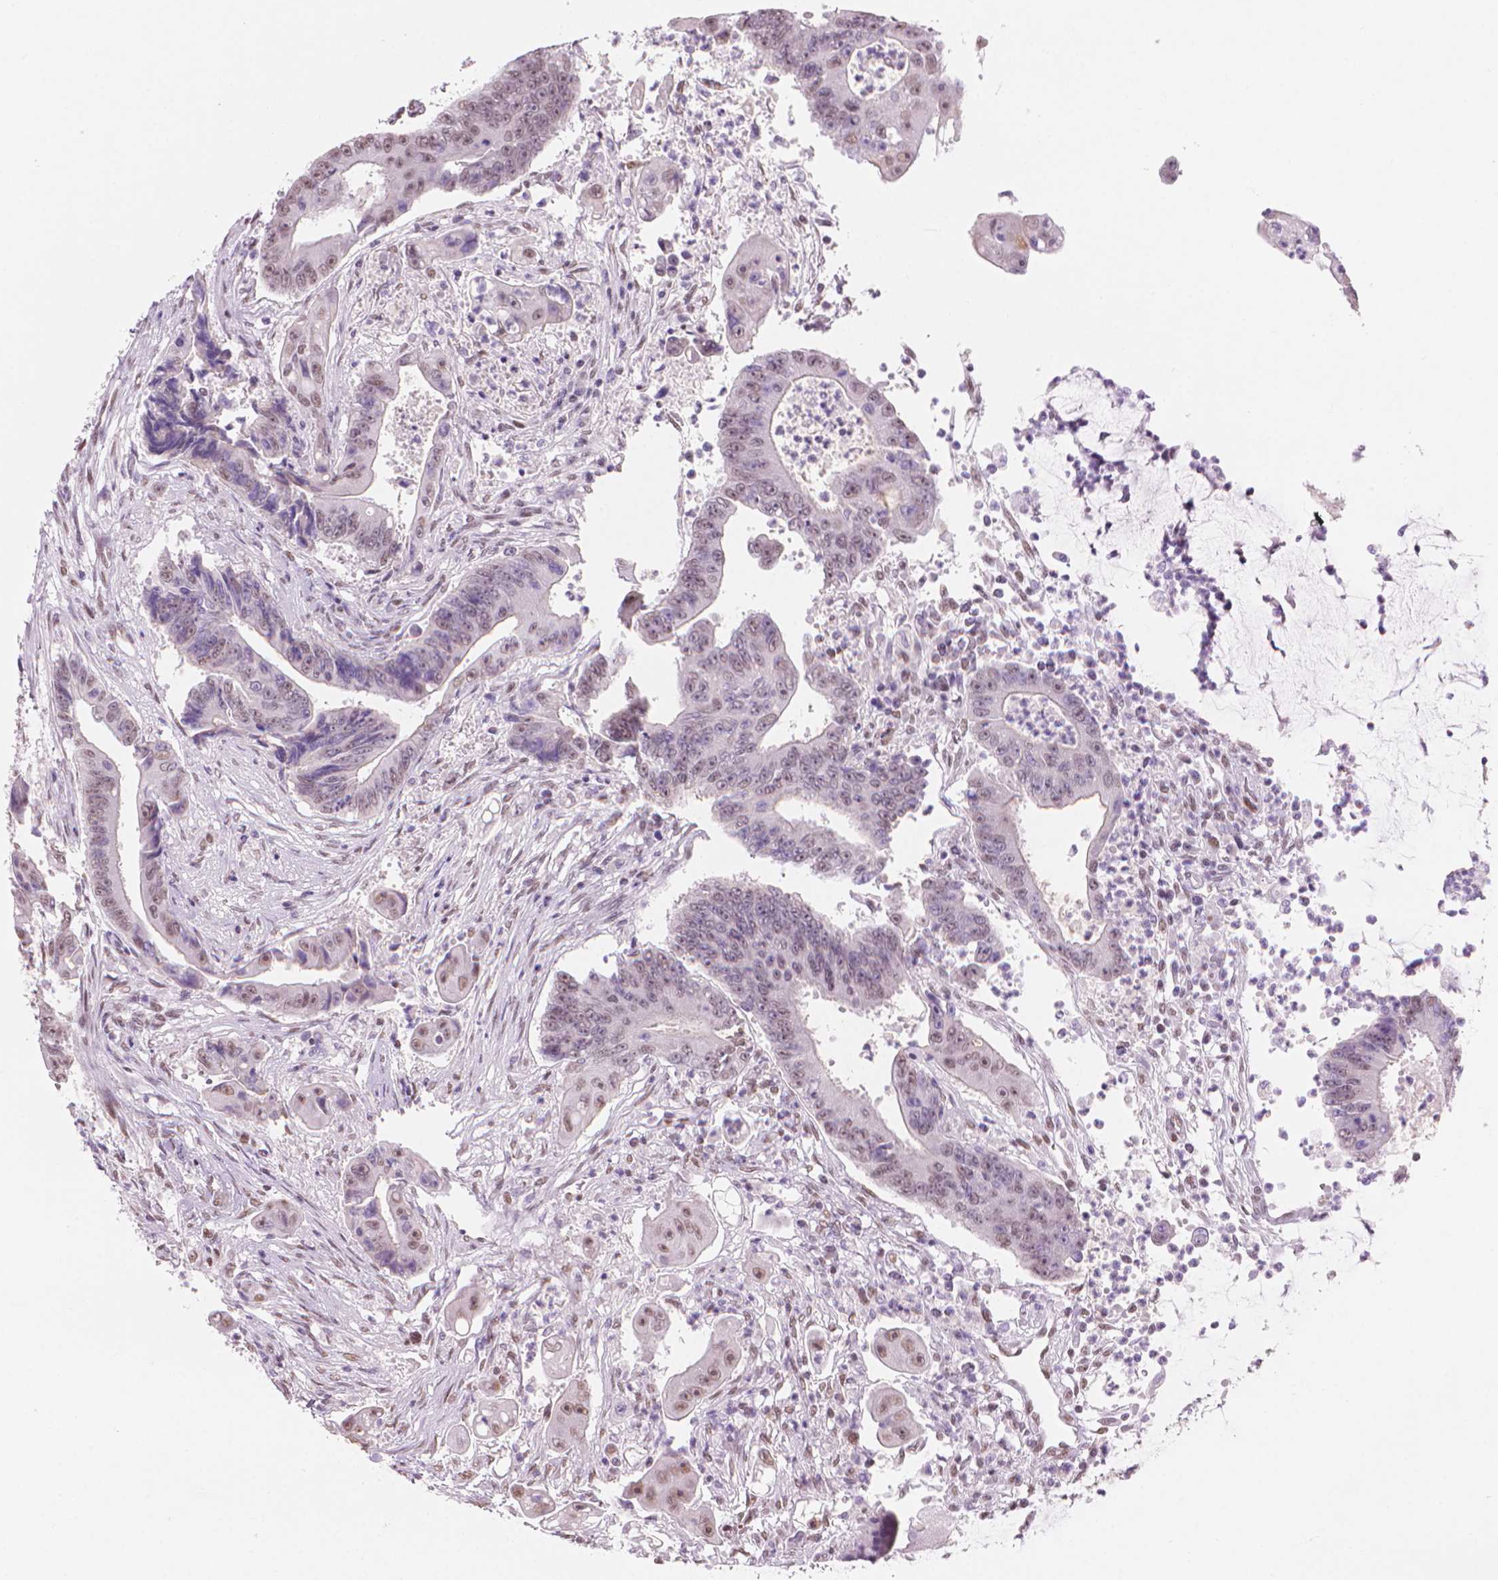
{"staining": {"intensity": "moderate", "quantity": "25%-75%", "location": "nuclear"}, "tissue": "colorectal cancer", "cell_type": "Tumor cells", "image_type": "cancer", "snomed": [{"axis": "morphology", "description": "Adenocarcinoma, NOS"}, {"axis": "topography", "description": "Rectum"}], "caption": "Immunohistochemical staining of human colorectal adenocarcinoma reveals medium levels of moderate nuclear expression in approximately 25%-75% of tumor cells. (DAB (3,3'-diaminobenzidine) = brown stain, brightfield microscopy at high magnification).", "gene": "PIAS2", "patient": {"sex": "male", "age": 54}}